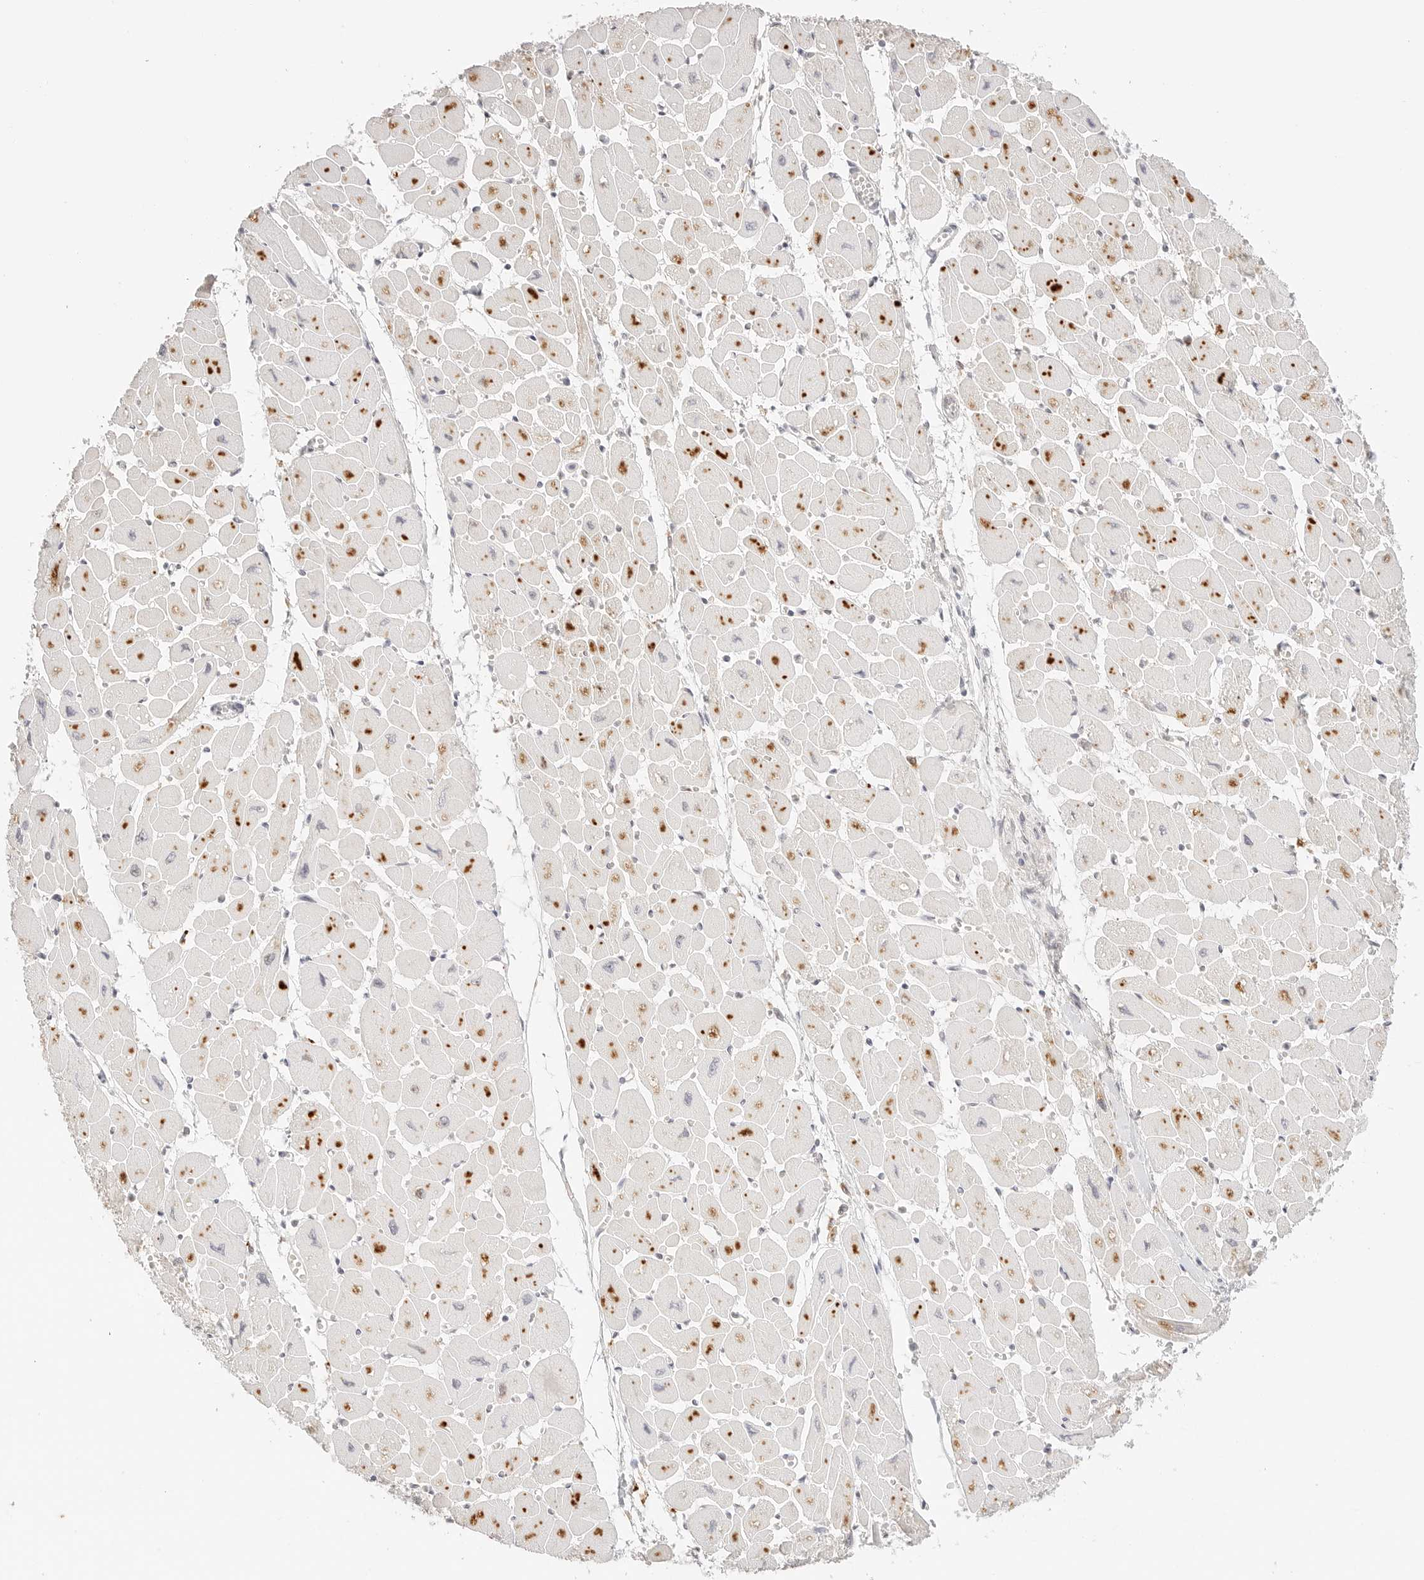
{"staining": {"intensity": "weak", "quantity": "25%-75%", "location": "cytoplasmic/membranous"}, "tissue": "heart muscle", "cell_type": "Cardiomyocytes", "image_type": "normal", "snomed": [{"axis": "morphology", "description": "Normal tissue, NOS"}, {"axis": "topography", "description": "Heart"}], "caption": "Weak cytoplasmic/membranous positivity is appreciated in approximately 25%-75% of cardiomyocytes in normal heart muscle. (DAB = brown stain, brightfield microscopy at high magnification).", "gene": "RPS6KL1", "patient": {"sex": "female", "age": 54}}